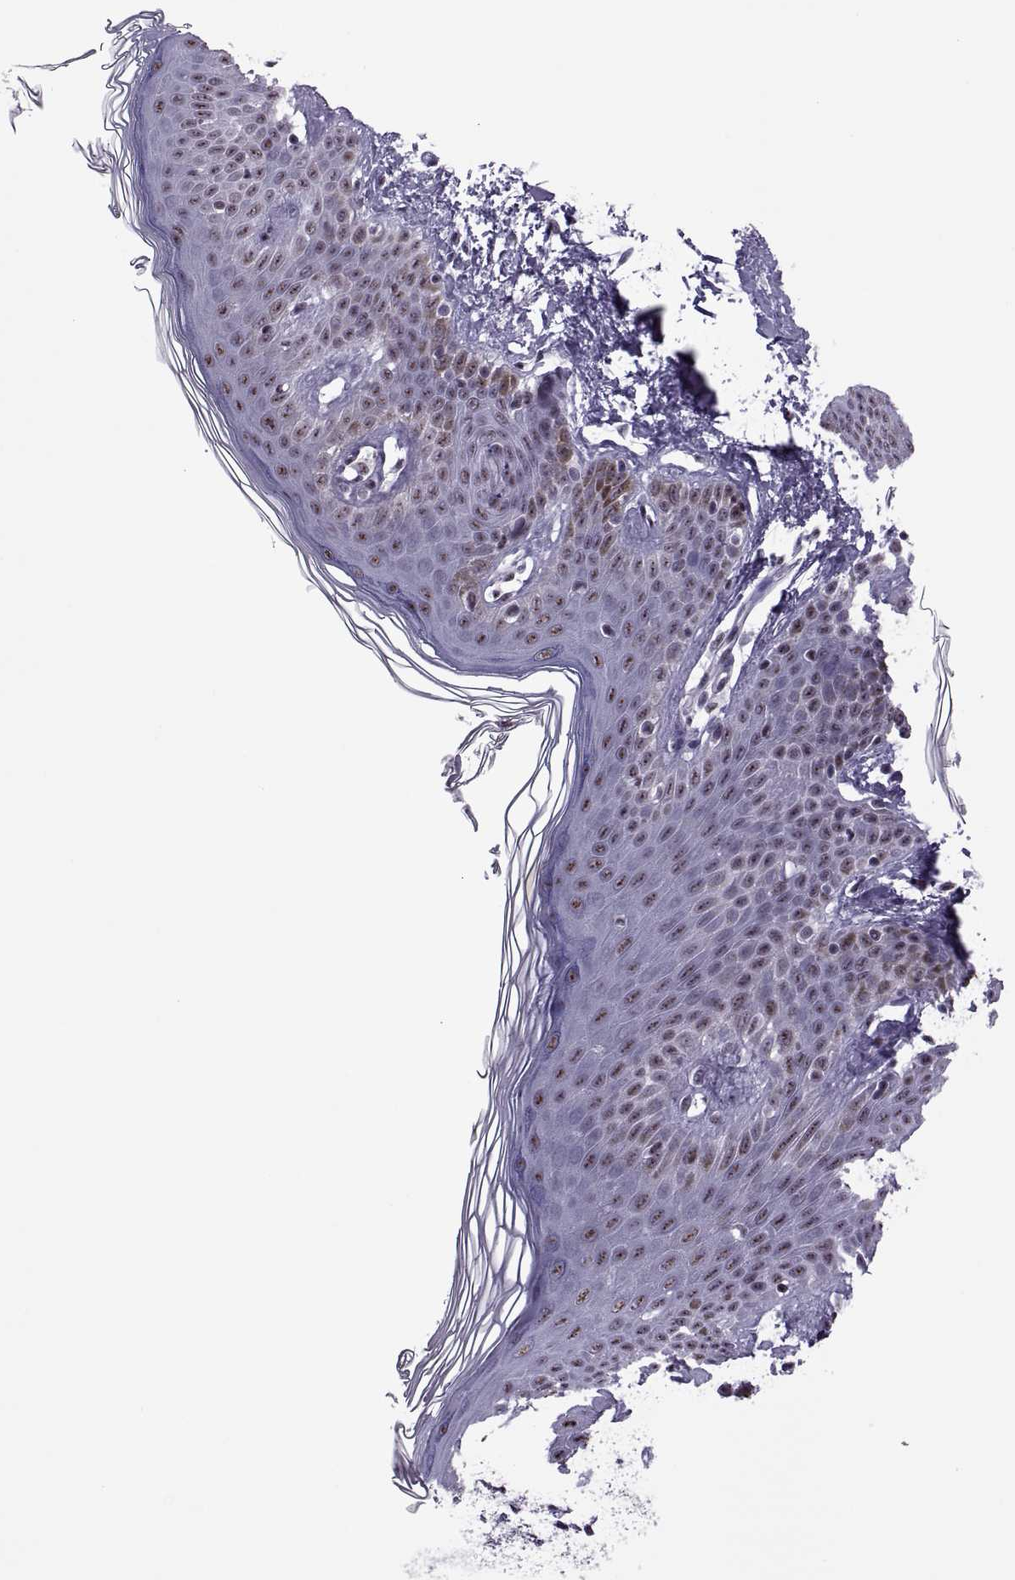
{"staining": {"intensity": "weak", "quantity": "25%-75%", "location": "nuclear"}, "tissue": "skin cancer", "cell_type": "Tumor cells", "image_type": "cancer", "snomed": [{"axis": "morphology", "description": "Basal cell carcinoma"}, {"axis": "topography", "description": "Skin"}], "caption": "Approximately 25%-75% of tumor cells in skin cancer show weak nuclear protein expression as visualized by brown immunohistochemical staining.", "gene": "MAGEA4", "patient": {"sex": "male", "age": 85}}